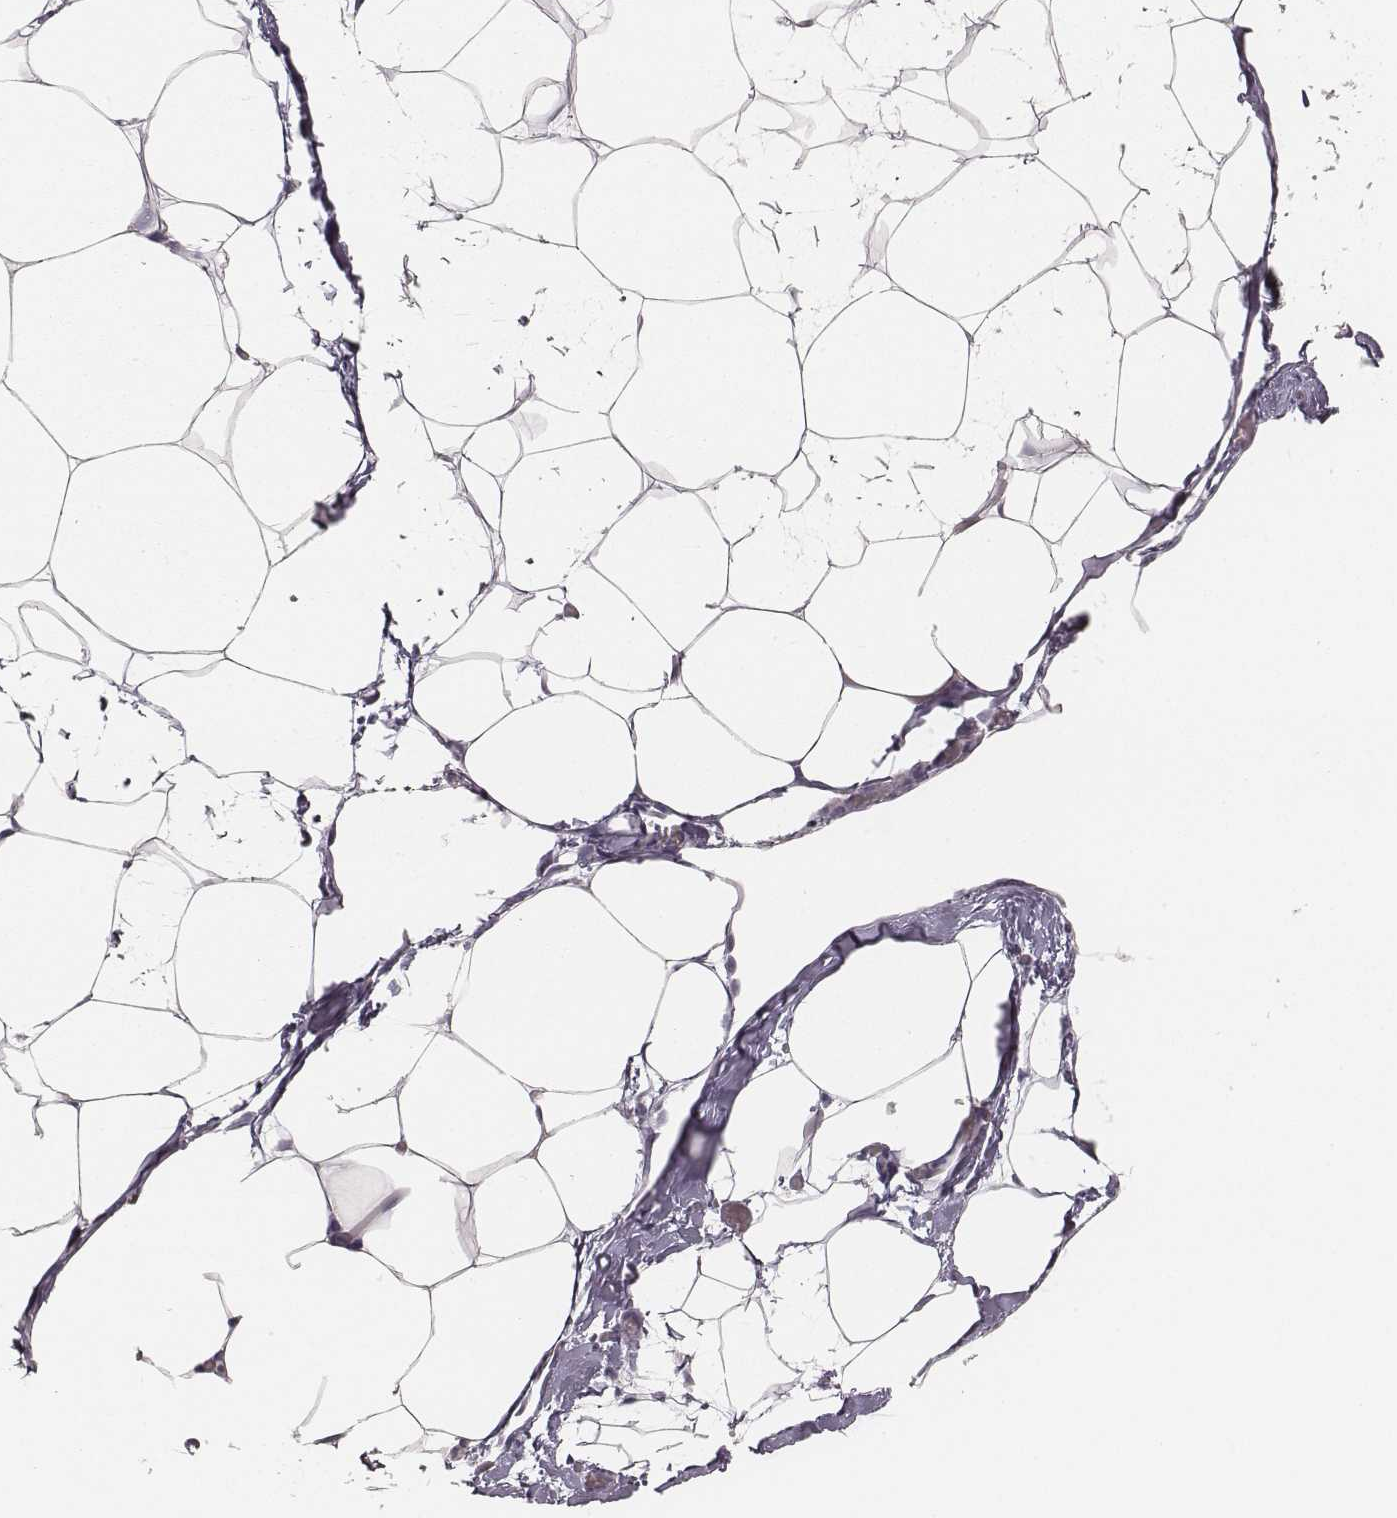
{"staining": {"intensity": "negative", "quantity": "none", "location": "none"}, "tissue": "adipose tissue", "cell_type": "Adipocytes", "image_type": "normal", "snomed": [{"axis": "morphology", "description": "Normal tissue, NOS"}, {"axis": "topography", "description": "Adipose tissue"}], "caption": "Adipocytes show no significant positivity in normal adipose tissue. (Stains: DAB immunohistochemistry with hematoxylin counter stain, Microscopy: brightfield microscopy at high magnification).", "gene": "MYH6", "patient": {"sex": "male", "age": 57}}